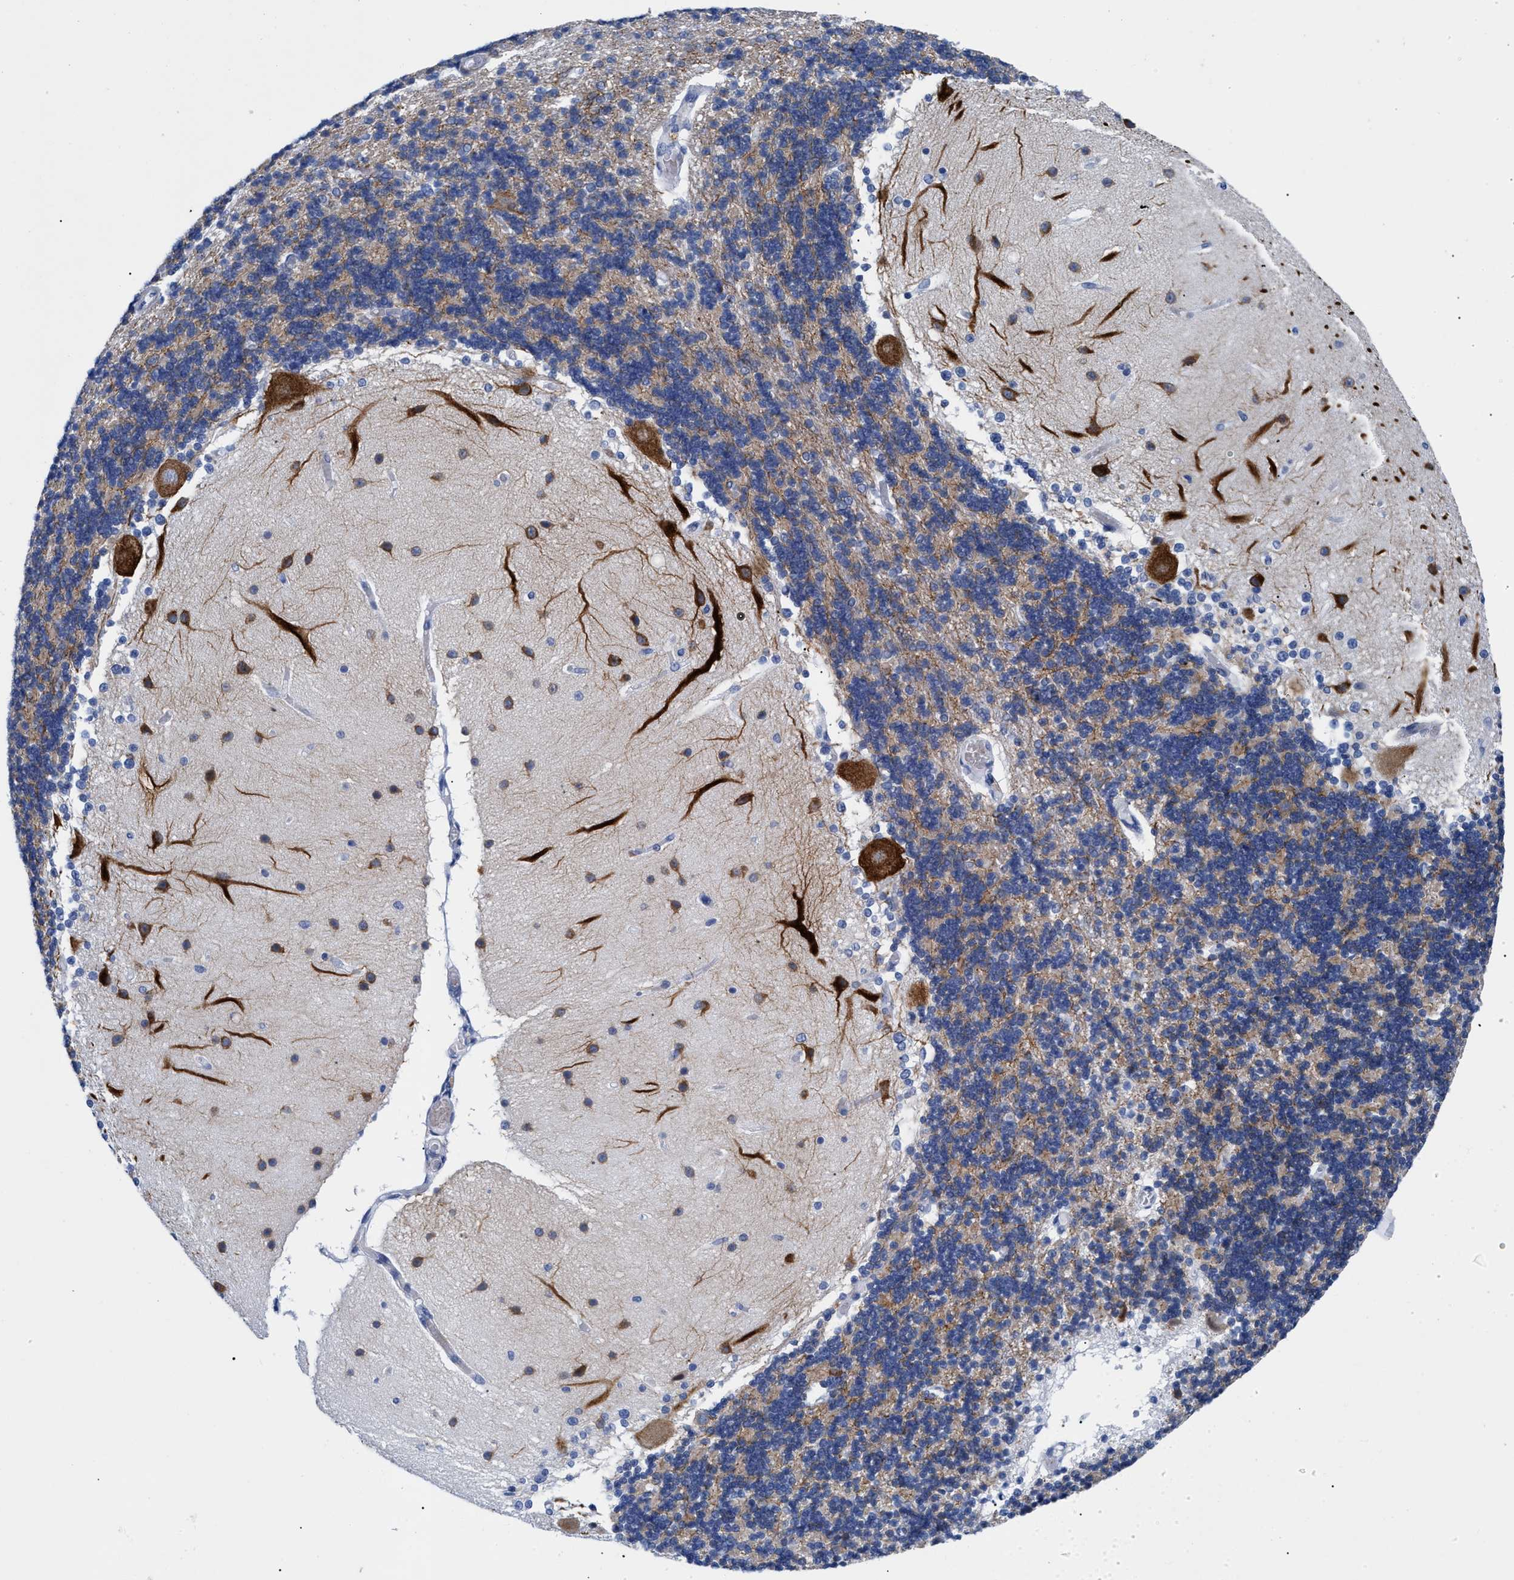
{"staining": {"intensity": "moderate", "quantity": "<25%", "location": "cytoplasmic/membranous"}, "tissue": "cerebellum", "cell_type": "Cells in granular layer", "image_type": "normal", "snomed": [{"axis": "morphology", "description": "Normal tissue, NOS"}, {"axis": "topography", "description": "Cerebellum"}], "caption": "This micrograph exhibits normal cerebellum stained with IHC to label a protein in brown. The cytoplasmic/membranous of cells in granular layer show moderate positivity for the protein. Nuclei are counter-stained blue.", "gene": "DUSP26", "patient": {"sex": "female", "age": 54}}